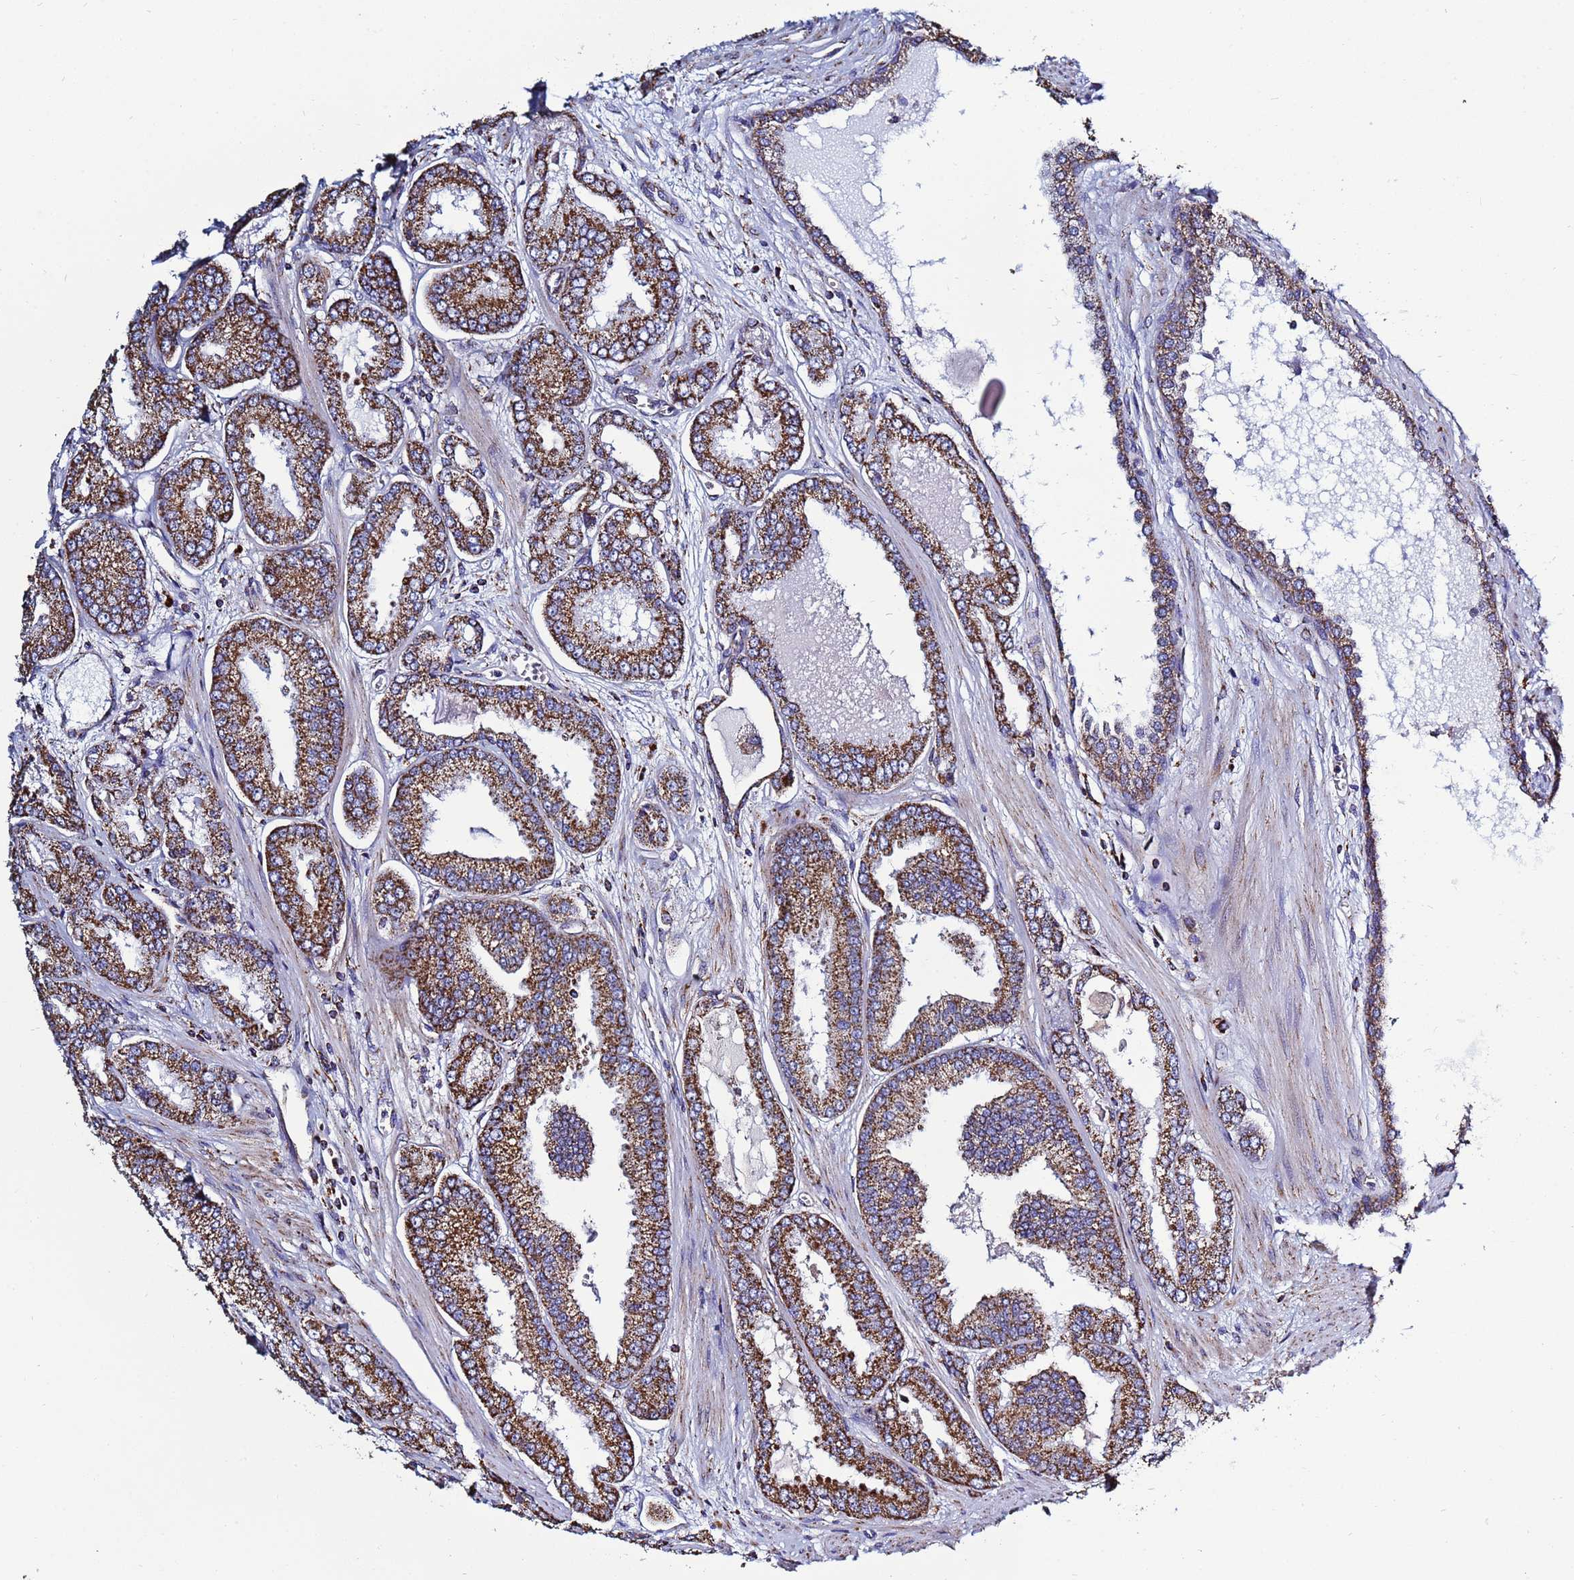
{"staining": {"intensity": "strong", "quantity": ">75%", "location": "cytoplasmic/membranous"}, "tissue": "prostate cancer", "cell_type": "Tumor cells", "image_type": "cancer", "snomed": [{"axis": "morphology", "description": "Adenocarcinoma, High grade"}, {"axis": "topography", "description": "Prostate"}], "caption": "Protein staining displays strong cytoplasmic/membranous staining in approximately >75% of tumor cells in prostate cancer (adenocarcinoma (high-grade)).", "gene": "COQ4", "patient": {"sex": "male", "age": 74}}